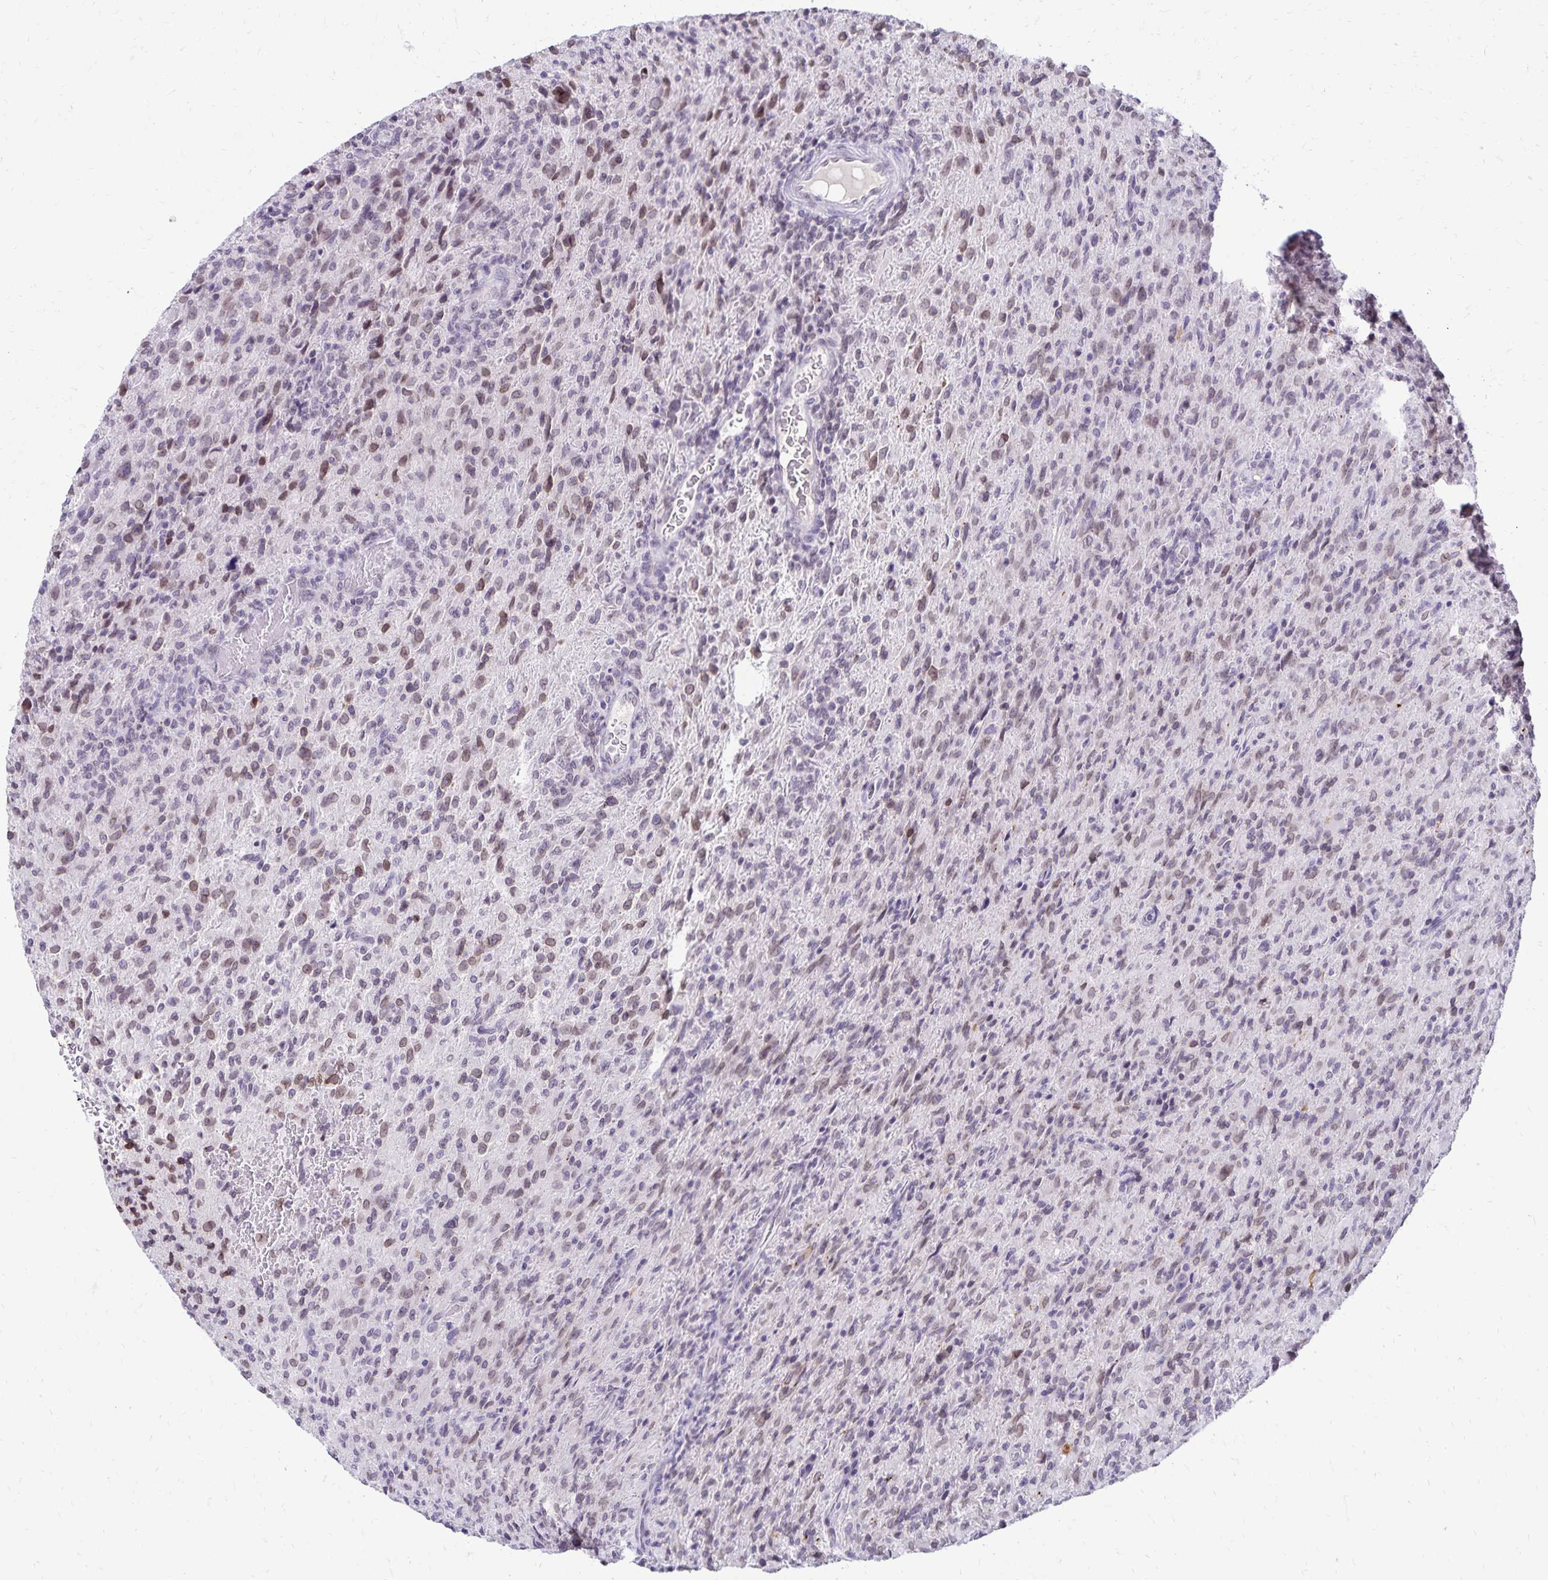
{"staining": {"intensity": "weak", "quantity": "<25%", "location": "nuclear"}, "tissue": "glioma", "cell_type": "Tumor cells", "image_type": "cancer", "snomed": [{"axis": "morphology", "description": "Glioma, malignant, High grade"}, {"axis": "topography", "description": "Brain"}], "caption": "Glioma stained for a protein using immunohistochemistry (IHC) shows no expression tumor cells.", "gene": "FAM166C", "patient": {"sex": "male", "age": 68}}